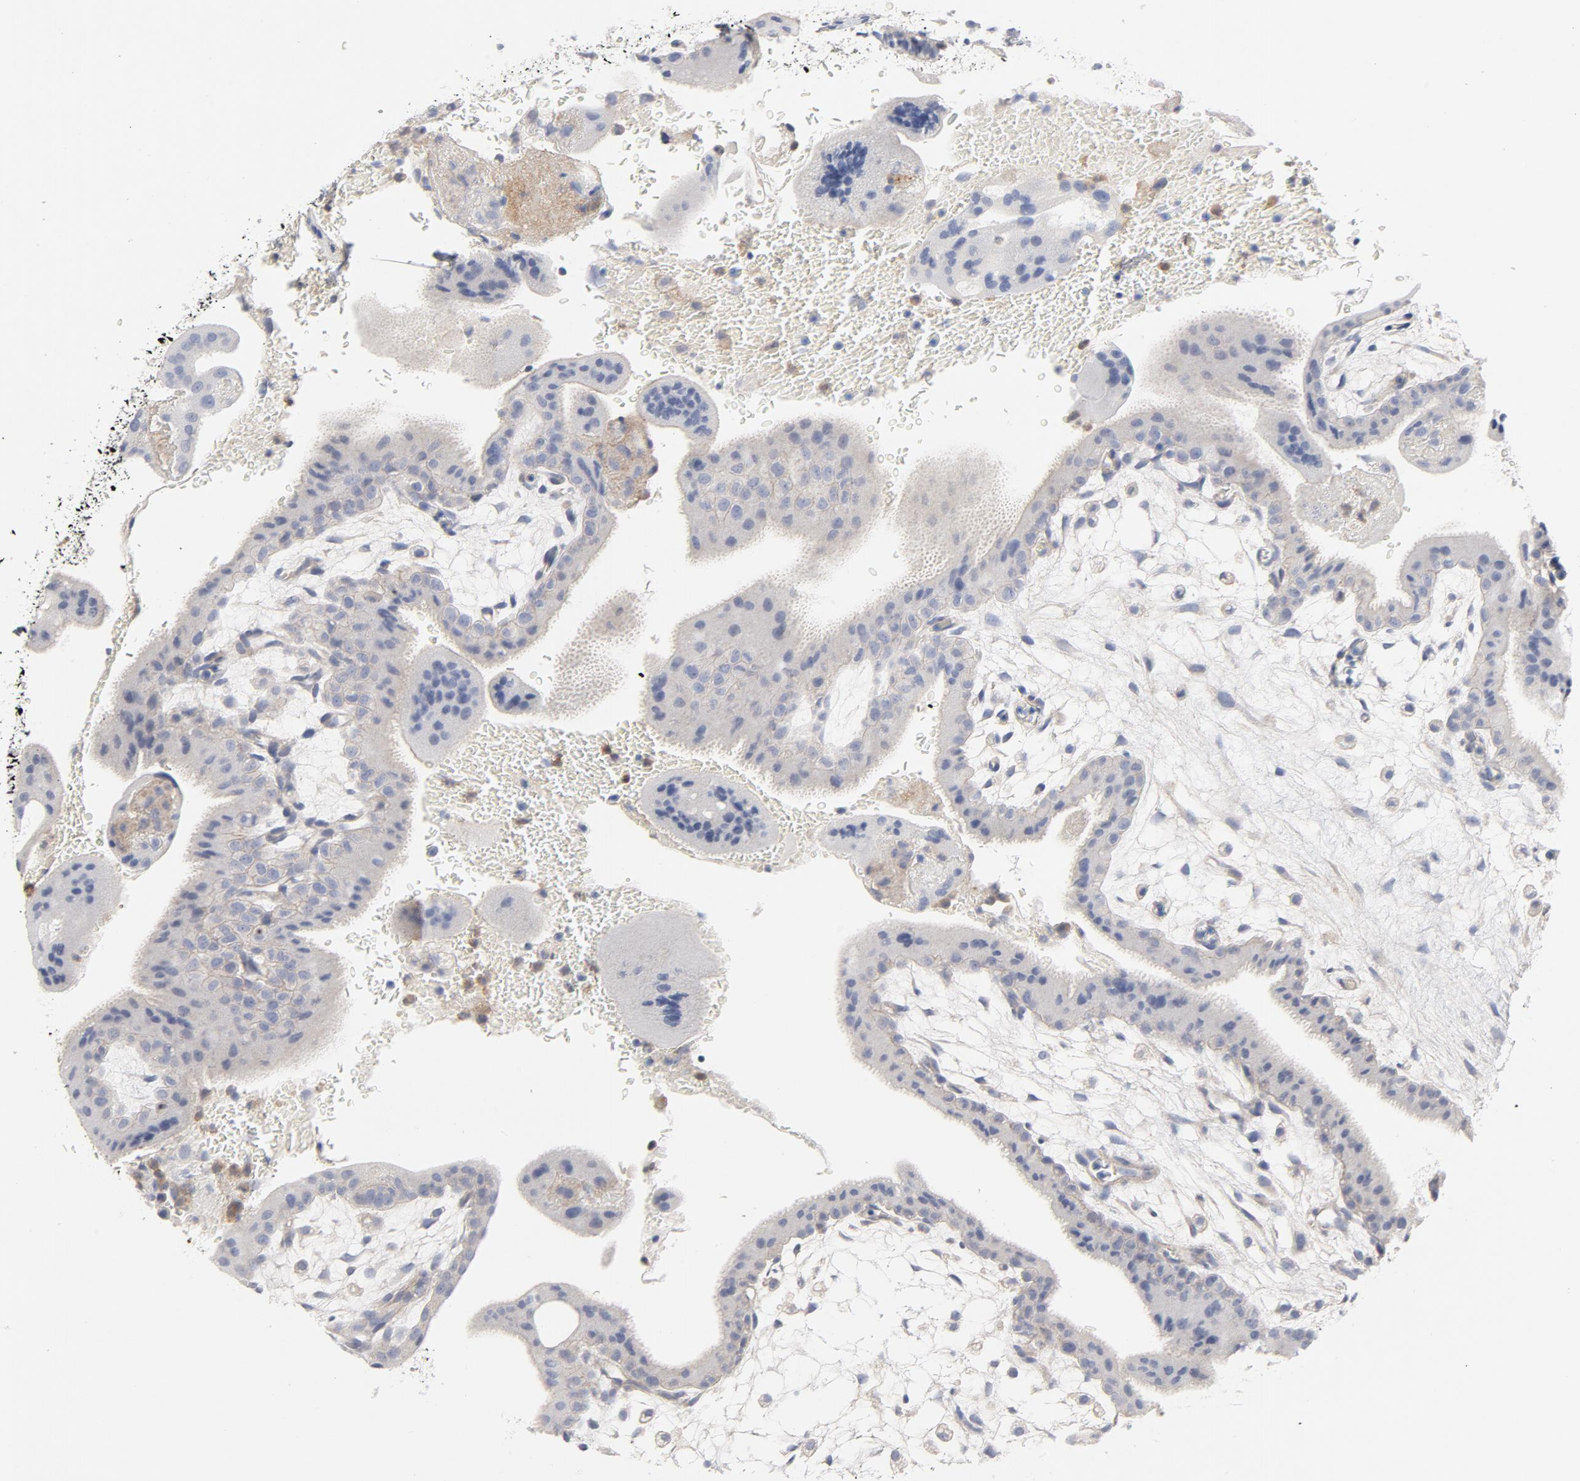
{"staining": {"intensity": "negative", "quantity": "none", "location": "none"}, "tissue": "placenta", "cell_type": "Decidual cells", "image_type": "normal", "snomed": [{"axis": "morphology", "description": "Normal tissue, NOS"}, {"axis": "topography", "description": "Placenta"}], "caption": "IHC histopathology image of unremarkable placenta: placenta stained with DAB displays no significant protein staining in decidual cells.", "gene": "ROCK1", "patient": {"sex": "female", "age": 35}}